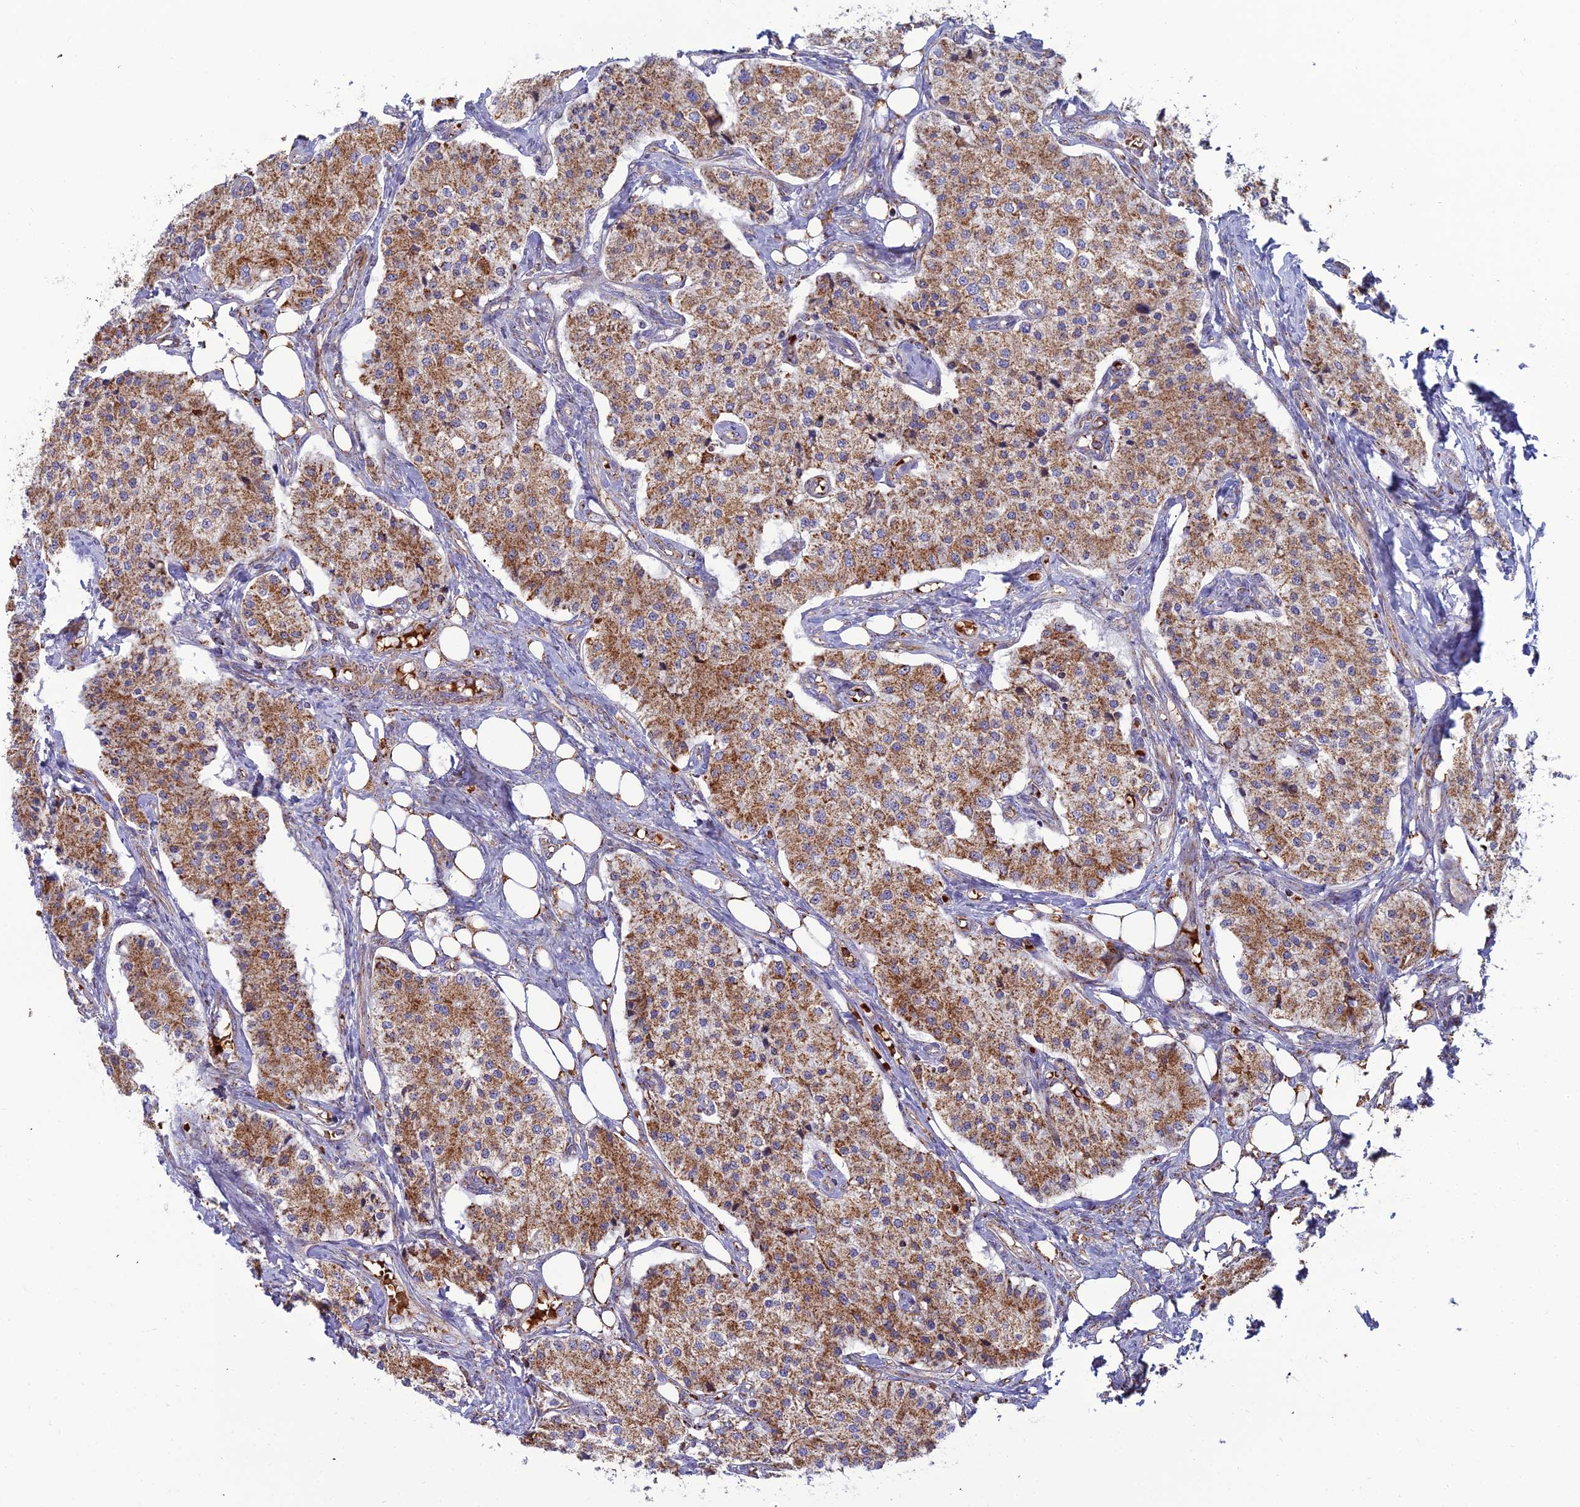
{"staining": {"intensity": "strong", "quantity": ">75%", "location": "cytoplasmic/membranous"}, "tissue": "carcinoid", "cell_type": "Tumor cells", "image_type": "cancer", "snomed": [{"axis": "morphology", "description": "Carcinoid, malignant, NOS"}, {"axis": "topography", "description": "Colon"}], "caption": "Protein staining of carcinoid tissue displays strong cytoplasmic/membranous positivity in approximately >75% of tumor cells.", "gene": "SLC35F4", "patient": {"sex": "female", "age": 52}}